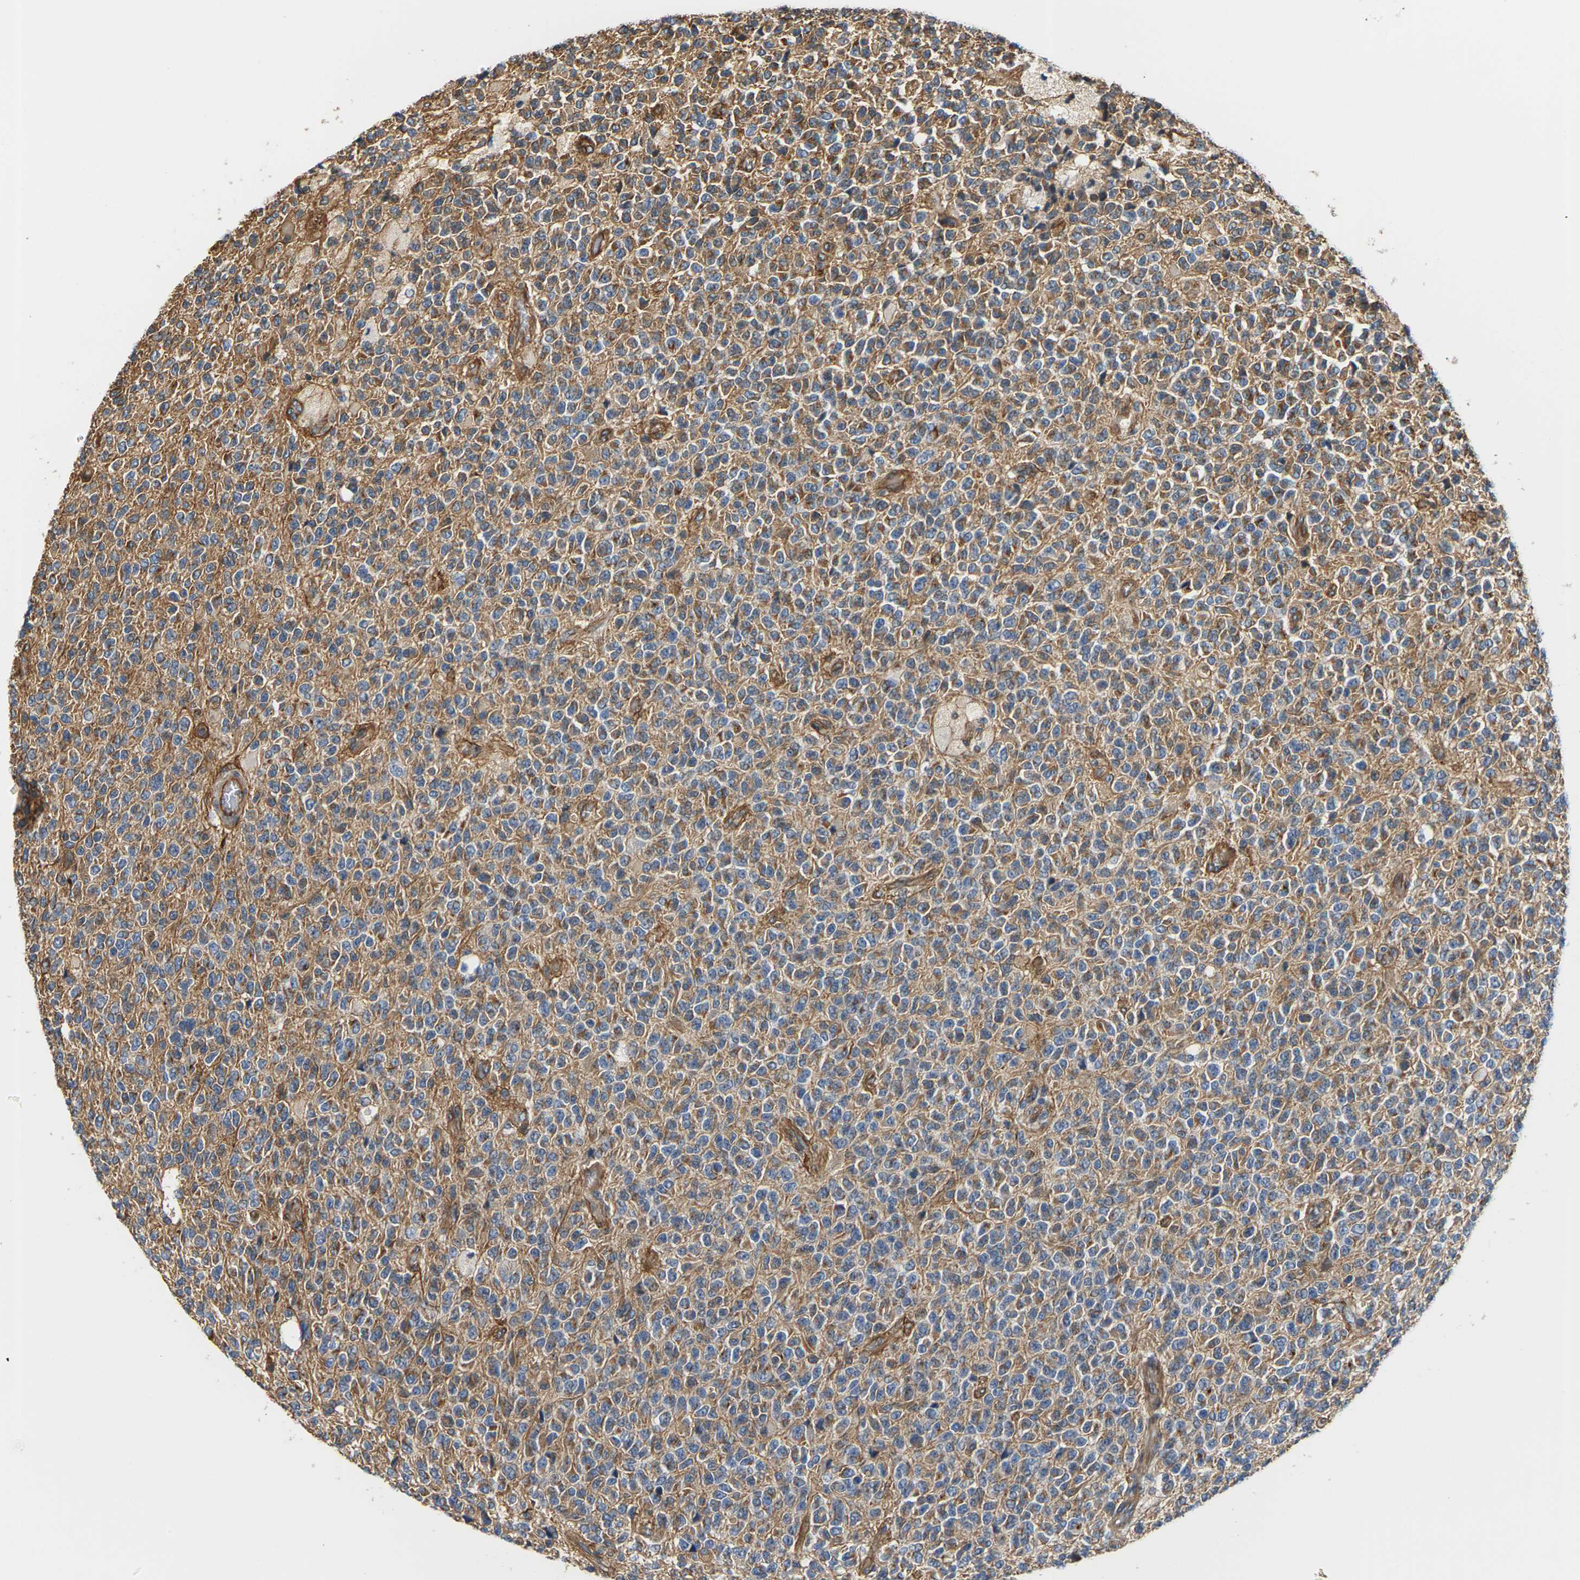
{"staining": {"intensity": "moderate", "quantity": ">75%", "location": "cytoplasmic/membranous"}, "tissue": "glioma", "cell_type": "Tumor cells", "image_type": "cancer", "snomed": [{"axis": "morphology", "description": "Glioma, malignant, High grade"}, {"axis": "topography", "description": "pancreas cauda"}], "caption": "Protein staining reveals moderate cytoplasmic/membranous positivity in about >75% of tumor cells in glioma.", "gene": "PCDHB4", "patient": {"sex": "male", "age": 60}}